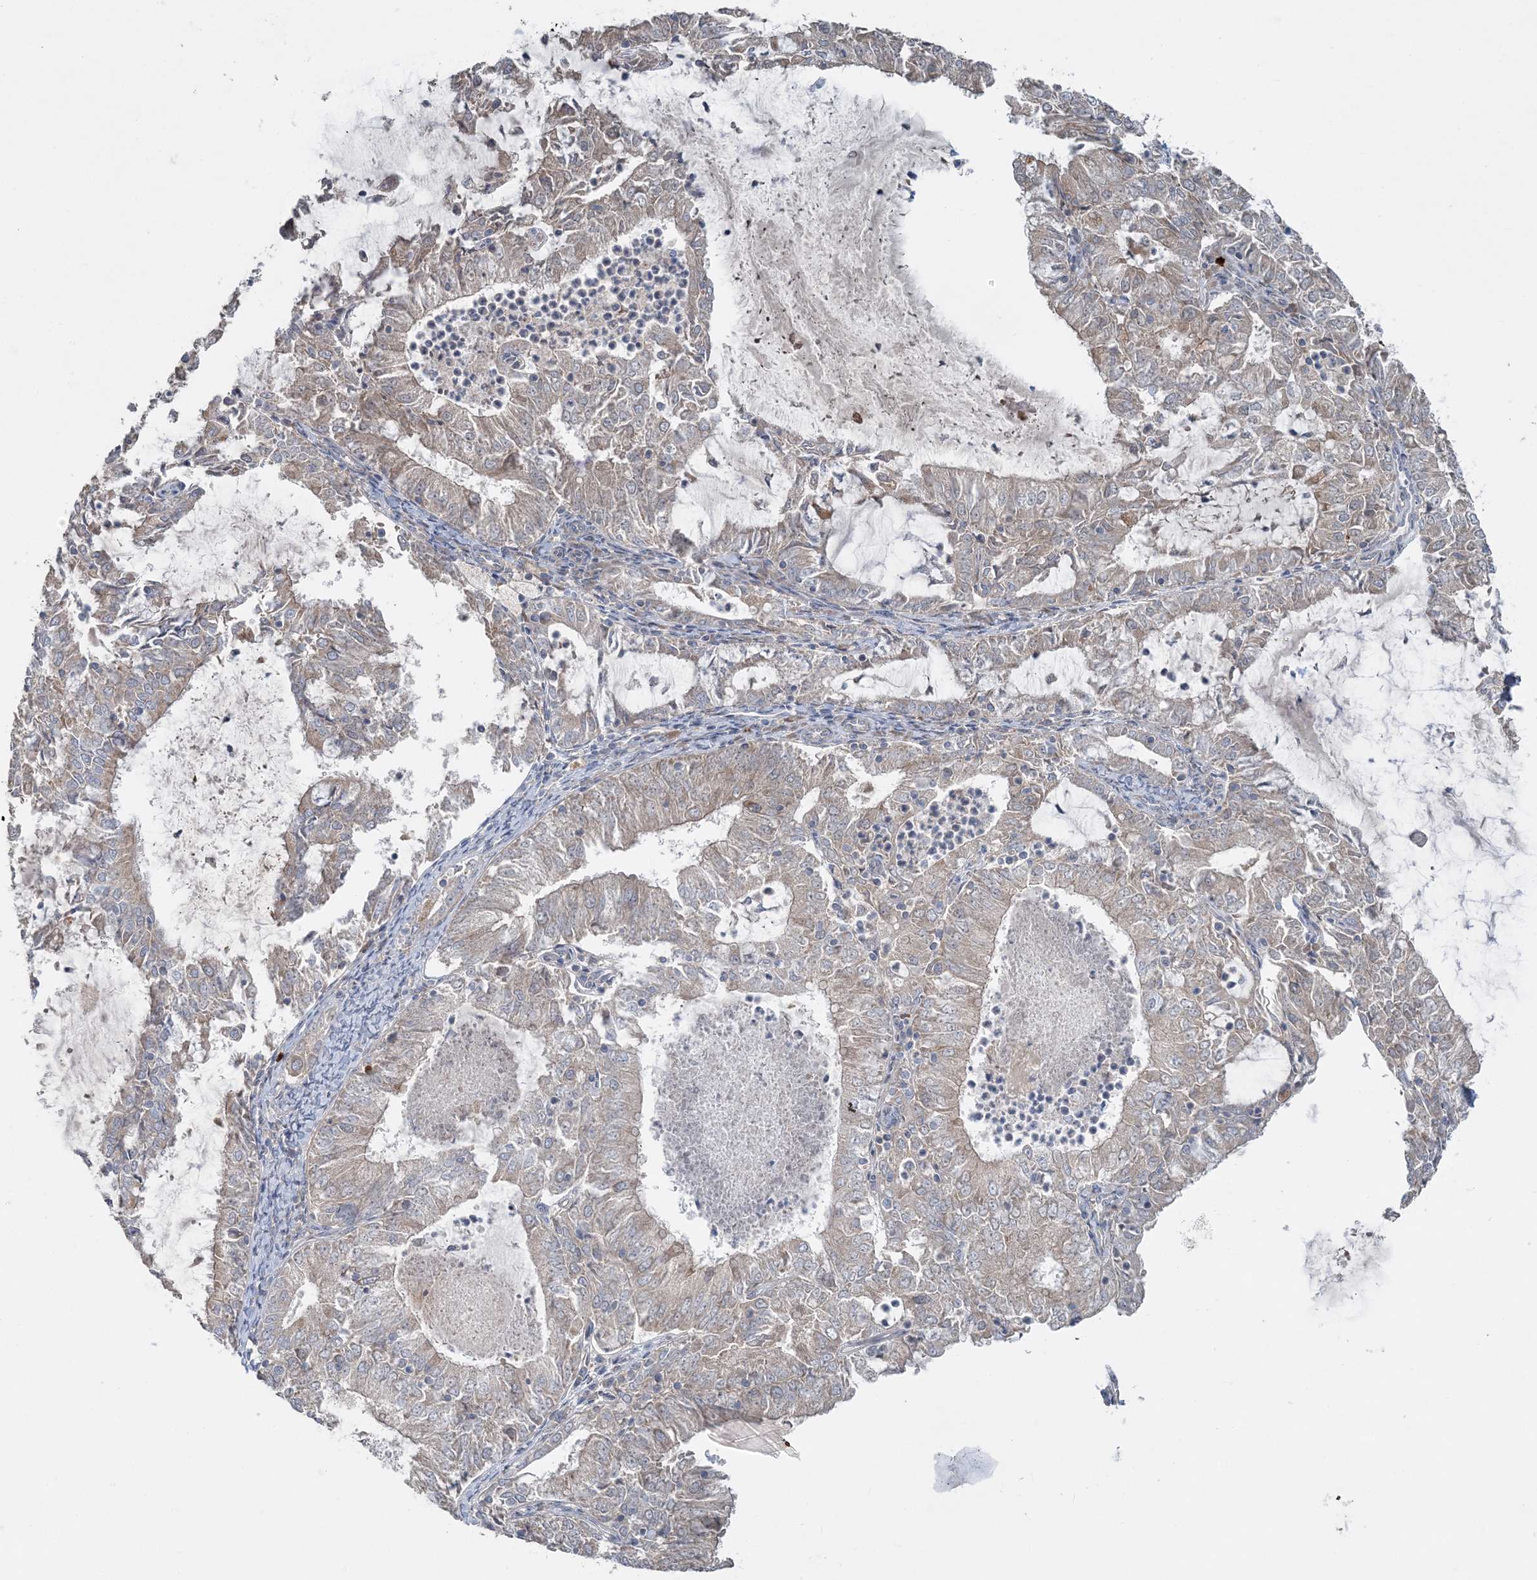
{"staining": {"intensity": "weak", "quantity": "<25%", "location": "cytoplasmic/membranous"}, "tissue": "endometrial cancer", "cell_type": "Tumor cells", "image_type": "cancer", "snomed": [{"axis": "morphology", "description": "Adenocarcinoma, NOS"}, {"axis": "topography", "description": "Endometrium"}], "caption": "Endometrial cancer (adenocarcinoma) stained for a protein using IHC shows no positivity tumor cells.", "gene": "SLC4A10", "patient": {"sex": "female", "age": 57}}